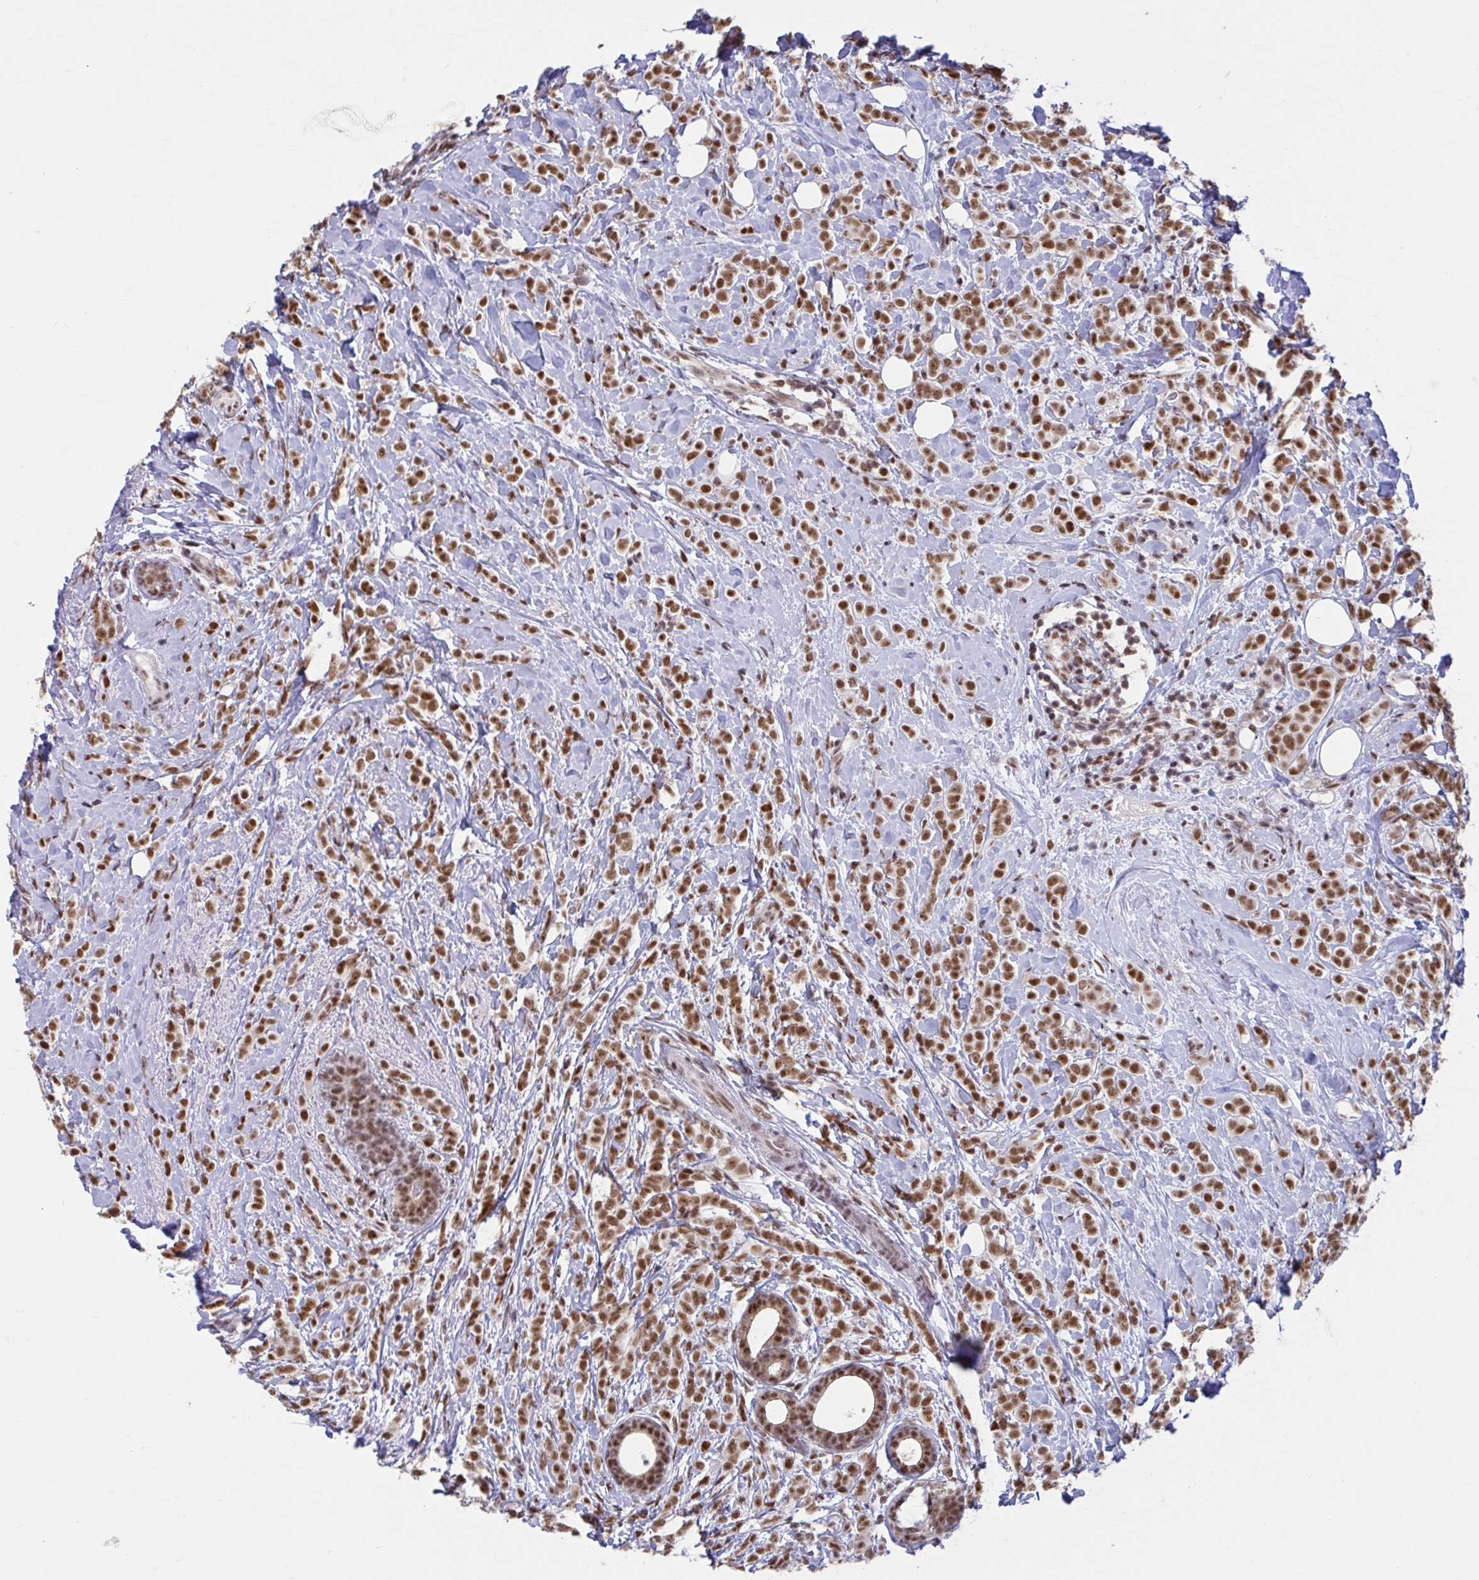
{"staining": {"intensity": "moderate", "quantity": ">75%", "location": "nuclear"}, "tissue": "breast cancer", "cell_type": "Tumor cells", "image_type": "cancer", "snomed": [{"axis": "morphology", "description": "Lobular carcinoma"}, {"axis": "topography", "description": "Breast"}], "caption": "IHC image of lobular carcinoma (breast) stained for a protein (brown), which shows medium levels of moderate nuclear staining in about >75% of tumor cells.", "gene": "PHF10", "patient": {"sex": "female", "age": 49}}